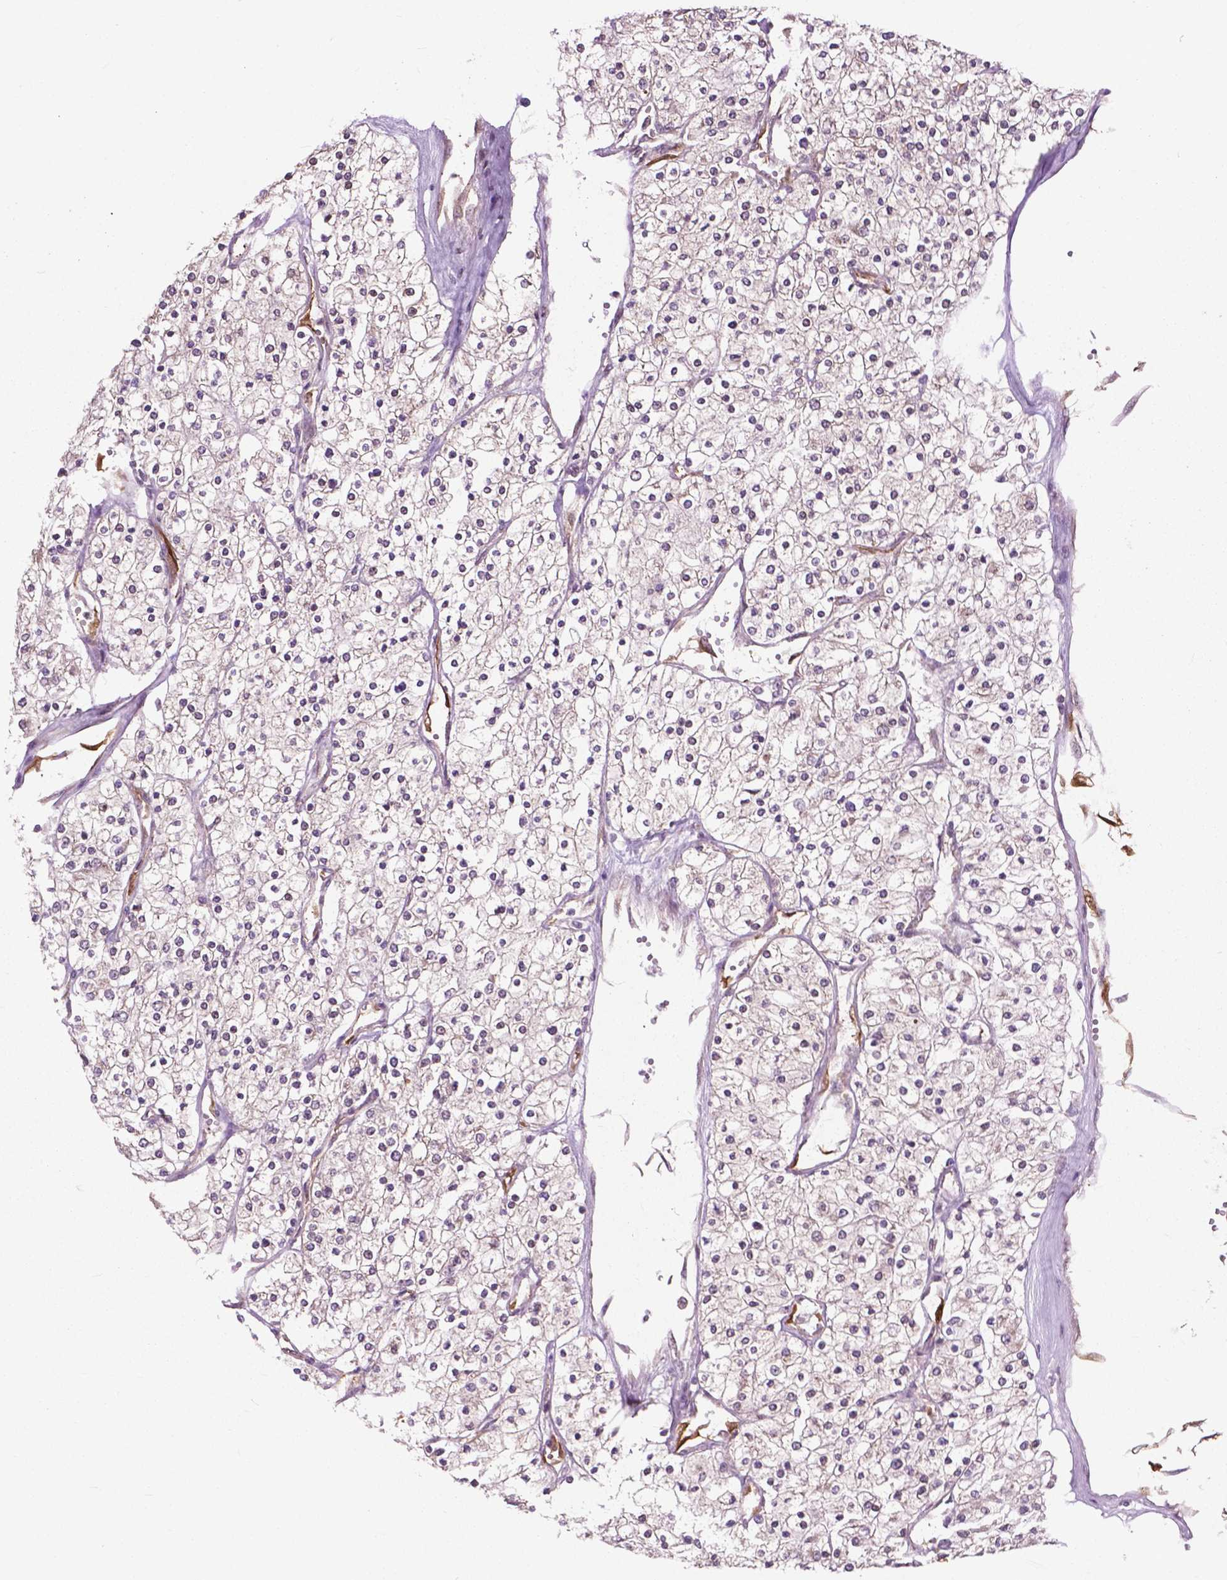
{"staining": {"intensity": "negative", "quantity": "none", "location": "none"}, "tissue": "renal cancer", "cell_type": "Tumor cells", "image_type": "cancer", "snomed": [{"axis": "morphology", "description": "Adenocarcinoma, NOS"}, {"axis": "topography", "description": "Kidney"}], "caption": "DAB (3,3'-diaminobenzidine) immunohistochemical staining of human renal cancer demonstrates no significant expression in tumor cells. The staining is performed using DAB brown chromogen with nuclei counter-stained in using hematoxylin.", "gene": "PPP1CB", "patient": {"sex": "male", "age": 80}}